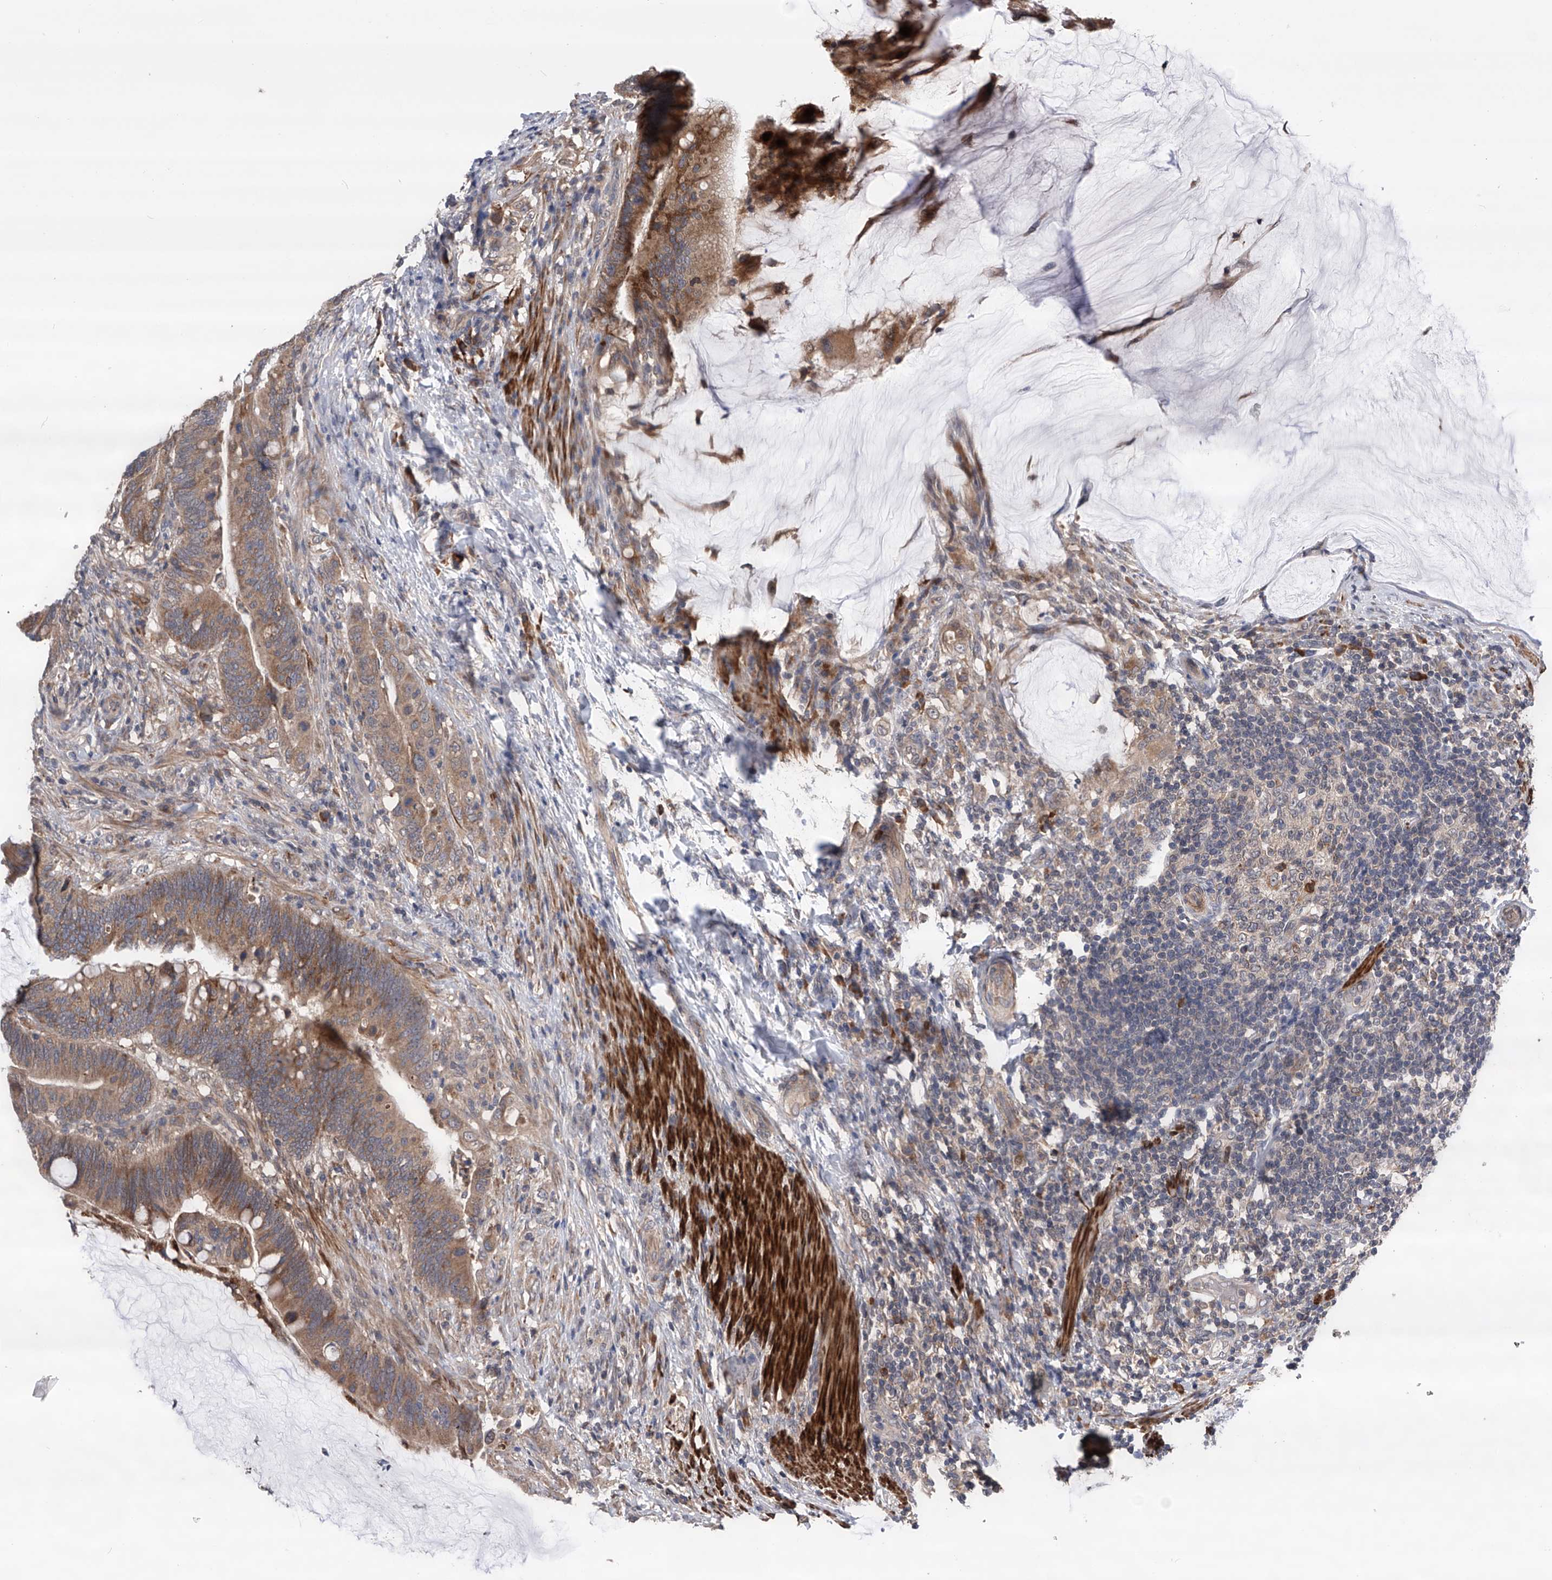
{"staining": {"intensity": "moderate", "quantity": ">75%", "location": "cytoplasmic/membranous"}, "tissue": "colorectal cancer", "cell_type": "Tumor cells", "image_type": "cancer", "snomed": [{"axis": "morphology", "description": "Adenocarcinoma, NOS"}, {"axis": "topography", "description": "Colon"}], "caption": "An immunohistochemistry histopathology image of neoplastic tissue is shown. Protein staining in brown labels moderate cytoplasmic/membranous positivity in colorectal cancer (adenocarcinoma) within tumor cells.", "gene": "SPOCK1", "patient": {"sex": "female", "age": 66}}